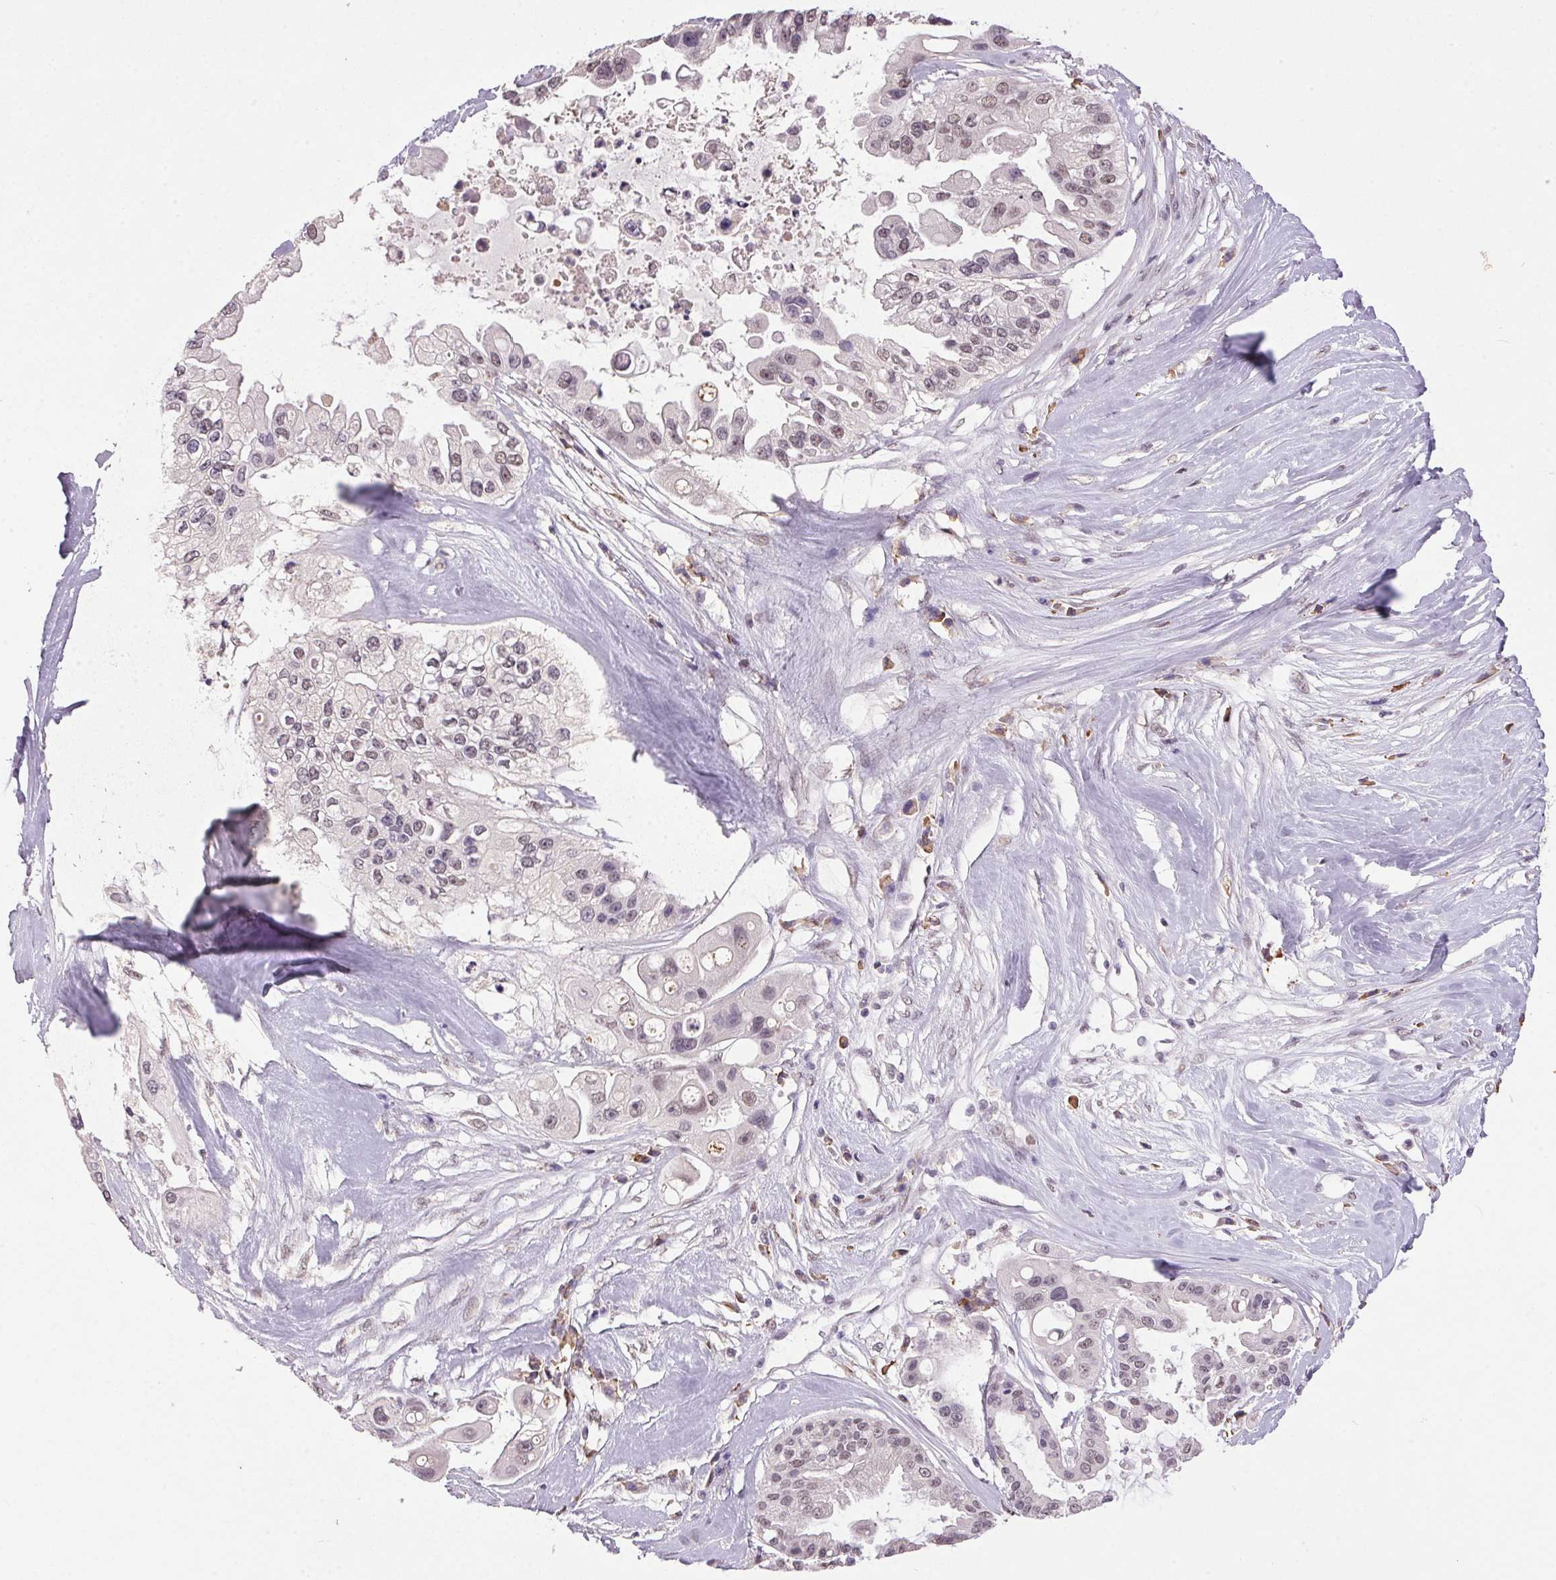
{"staining": {"intensity": "weak", "quantity": "<25%", "location": "nuclear"}, "tissue": "ovarian cancer", "cell_type": "Tumor cells", "image_type": "cancer", "snomed": [{"axis": "morphology", "description": "Cystadenocarcinoma, serous, NOS"}, {"axis": "topography", "description": "Ovary"}], "caption": "DAB (3,3'-diaminobenzidine) immunohistochemical staining of human ovarian cancer displays no significant staining in tumor cells. (DAB immunohistochemistry (IHC) with hematoxylin counter stain).", "gene": "ZBTB4", "patient": {"sex": "female", "age": 56}}